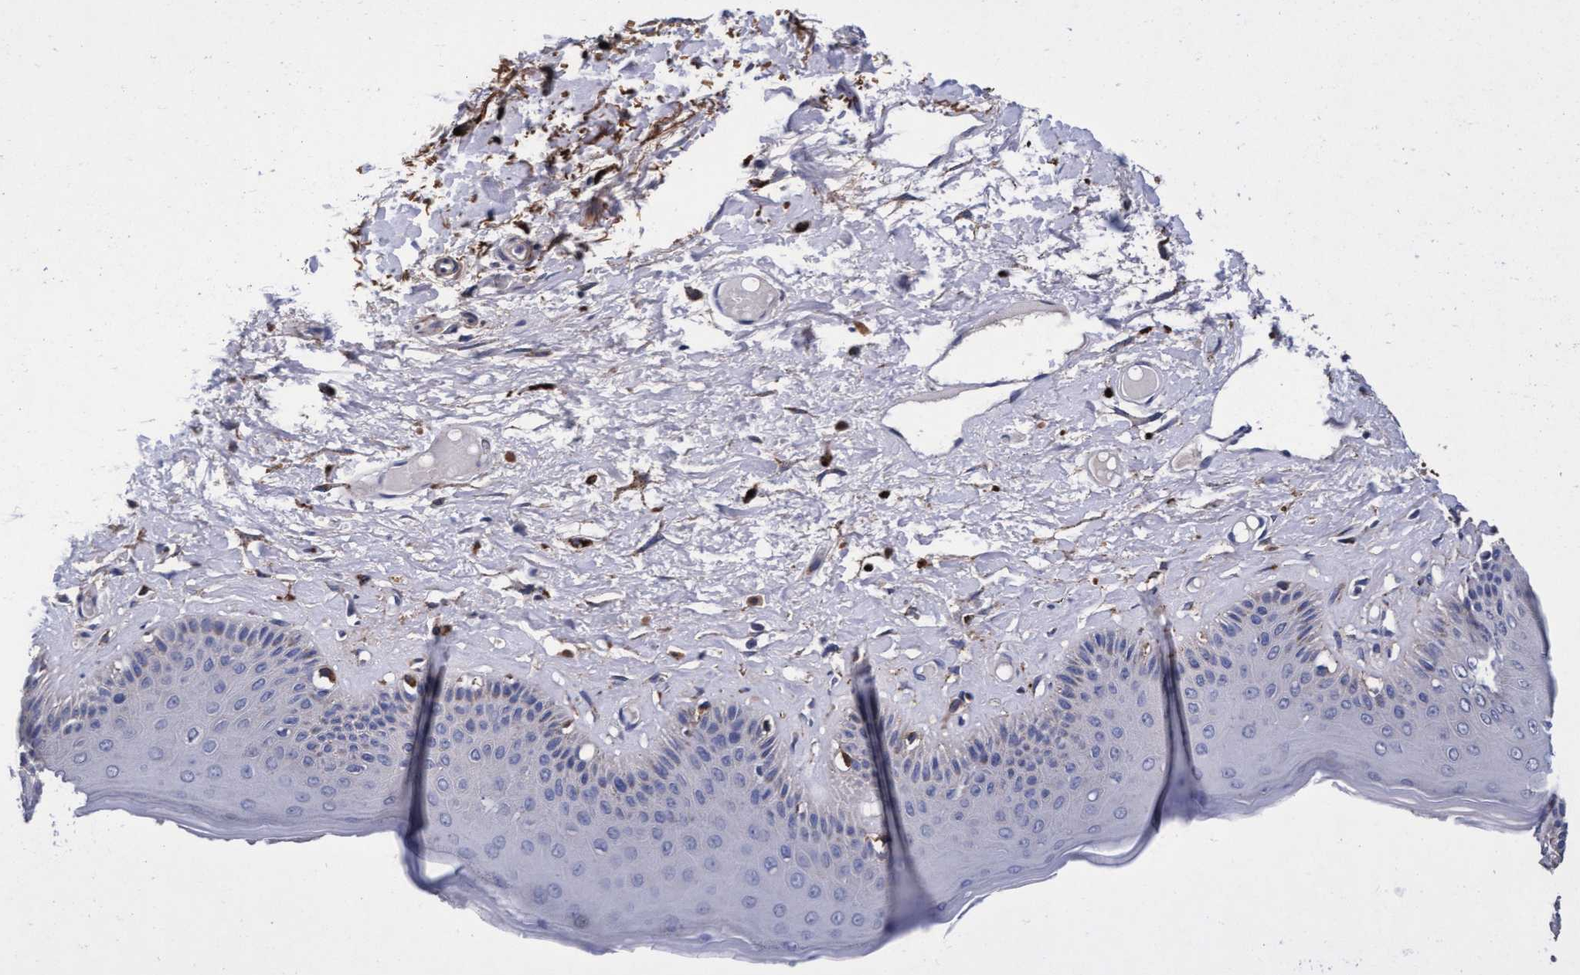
{"staining": {"intensity": "moderate", "quantity": "<25%", "location": "cytoplasmic/membranous"}, "tissue": "skin", "cell_type": "Epidermal cells", "image_type": "normal", "snomed": [{"axis": "morphology", "description": "Normal tissue, NOS"}, {"axis": "topography", "description": "Vulva"}], "caption": "Protein expression analysis of normal skin reveals moderate cytoplasmic/membranous staining in approximately <25% of epidermal cells. (IHC, brightfield microscopy, high magnification).", "gene": "CPQ", "patient": {"sex": "female", "age": 73}}